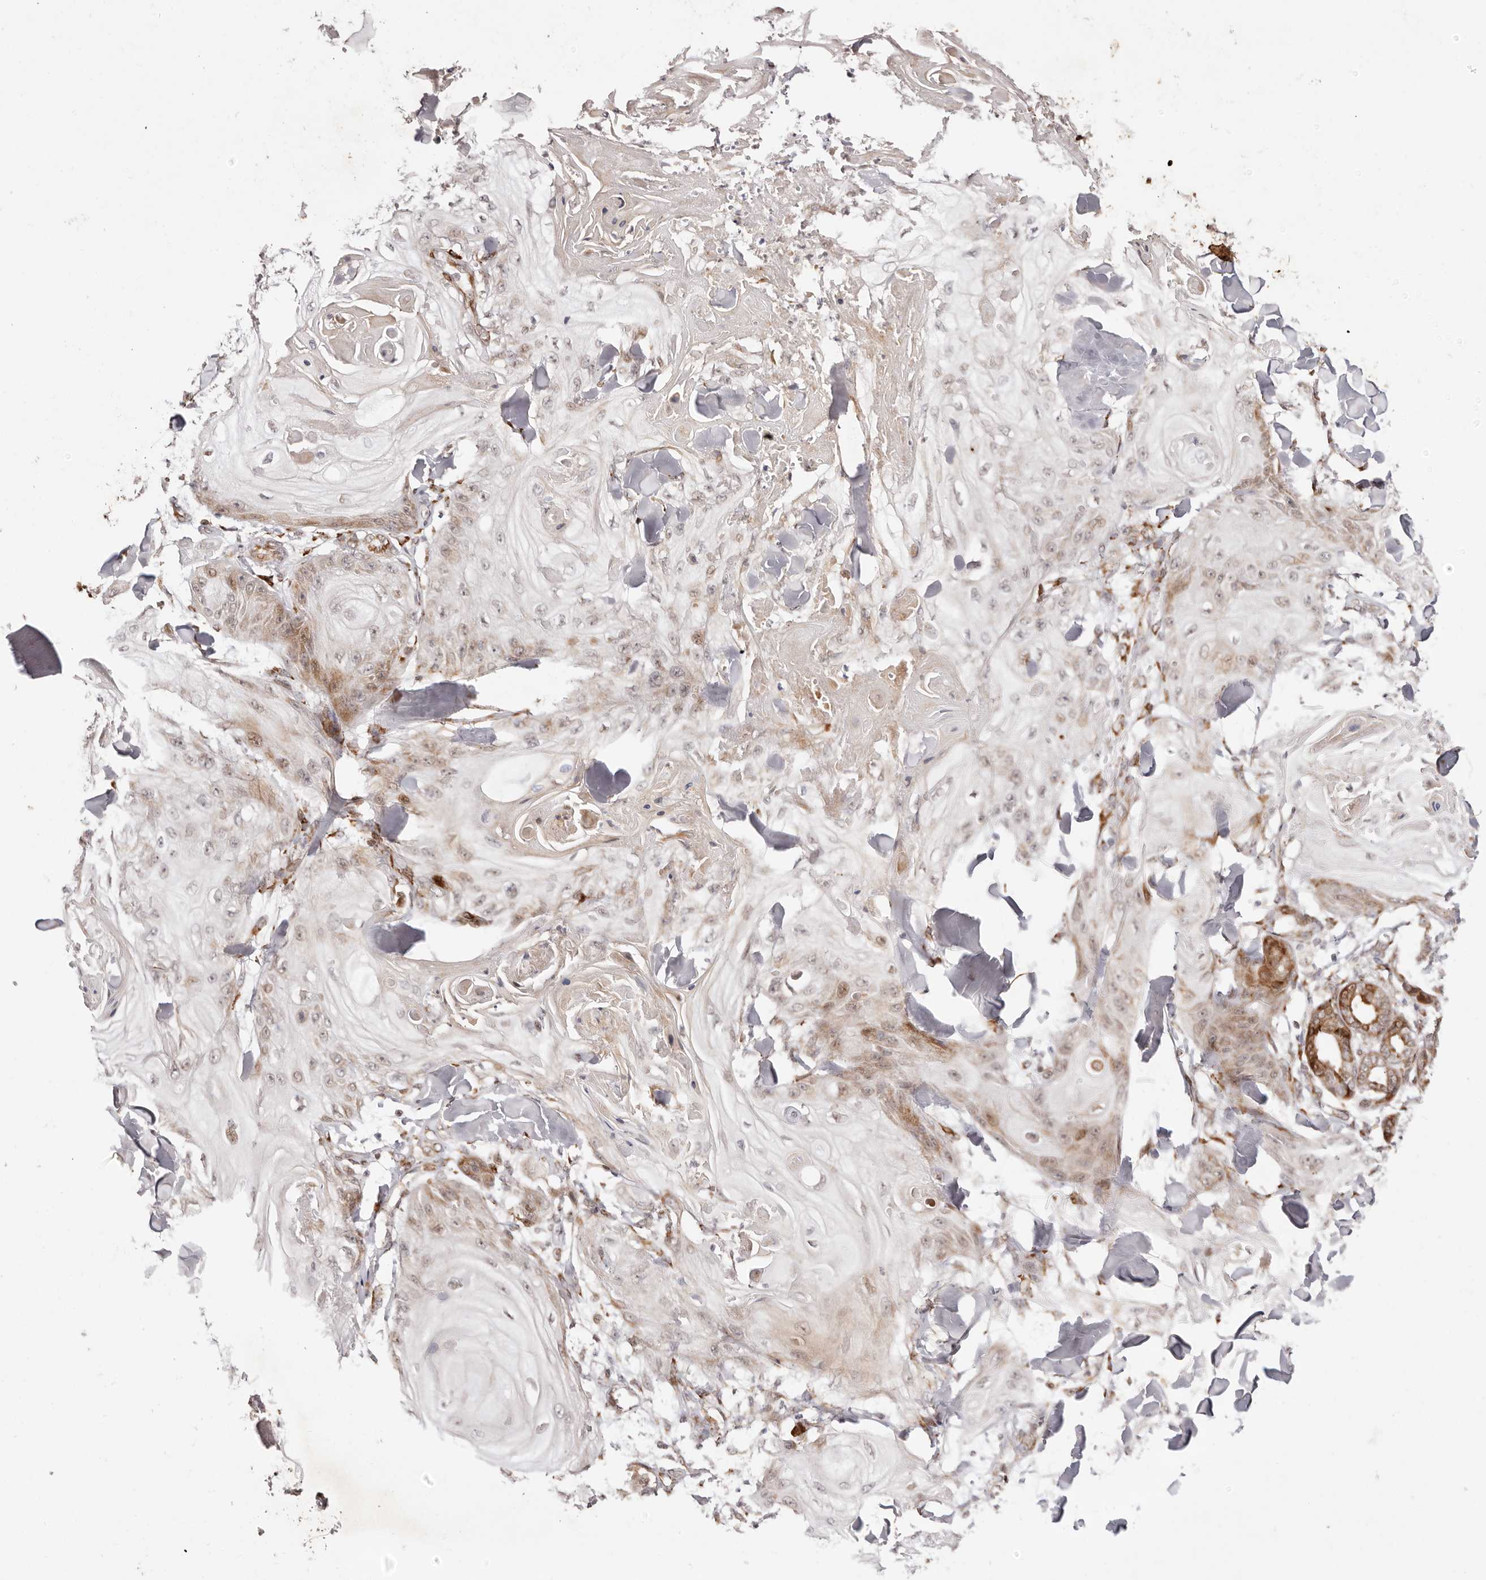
{"staining": {"intensity": "moderate", "quantity": "<25%", "location": "cytoplasmic/membranous"}, "tissue": "skin cancer", "cell_type": "Tumor cells", "image_type": "cancer", "snomed": [{"axis": "morphology", "description": "Squamous cell carcinoma, NOS"}, {"axis": "topography", "description": "Skin"}], "caption": "The histopathology image demonstrates staining of skin squamous cell carcinoma, revealing moderate cytoplasmic/membranous protein positivity (brown color) within tumor cells.", "gene": "BCL2L15", "patient": {"sex": "male", "age": 74}}